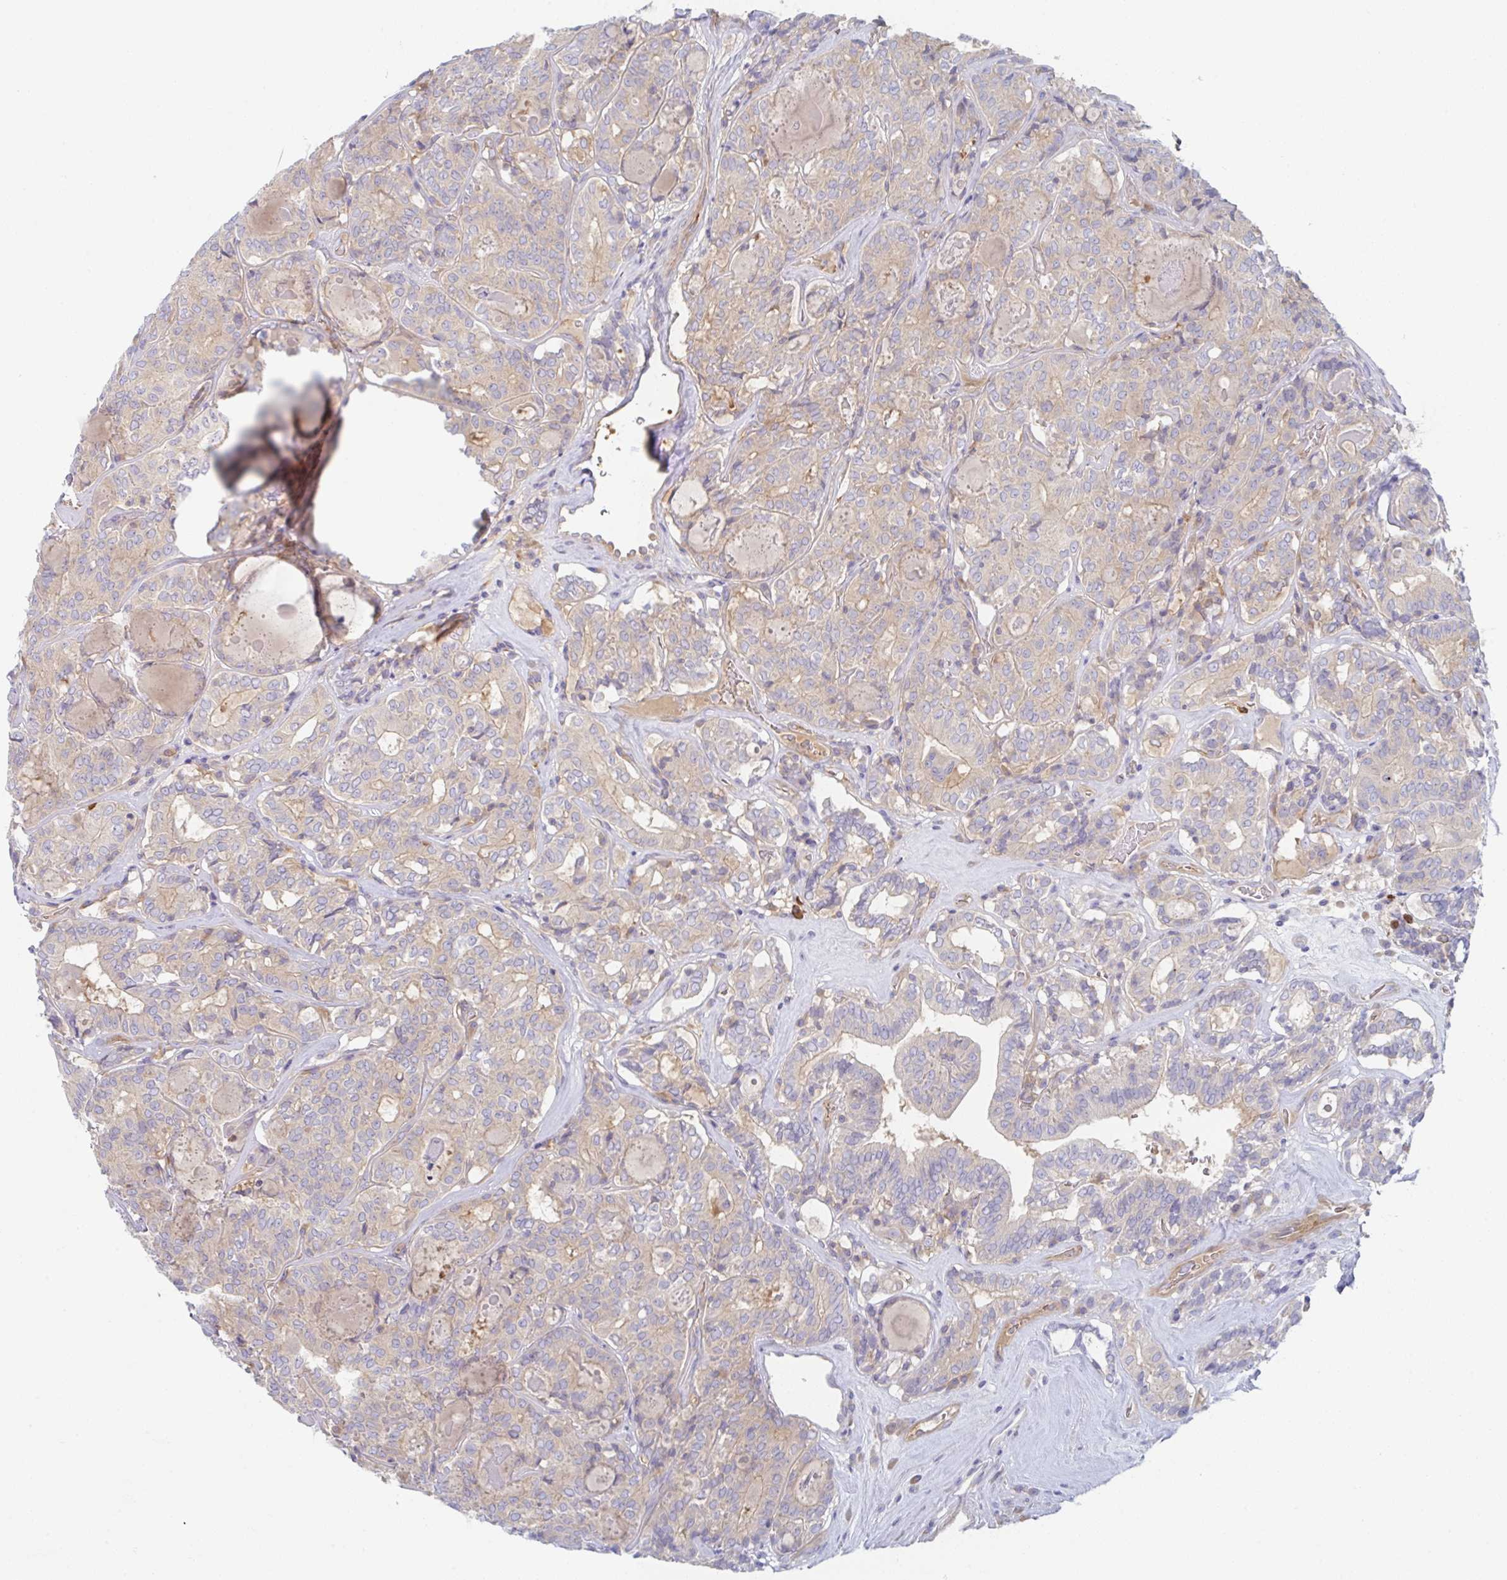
{"staining": {"intensity": "weak", "quantity": "25%-75%", "location": "cytoplasmic/membranous"}, "tissue": "thyroid cancer", "cell_type": "Tumor cells", "image_type": "cancer", "snomed": [{"axis": "morphology", "description": "Papillary adenocarcinoma, NOS"}, {"axis": "topography", "description": "Thyroid gland"}], "caption": "High-magnification brightfield microscopy of thyroid papillary adenocarcinoma stained with DAB (3,3'-diaminobenzidine) (brown) and counterstained with hematoxylin (blue). tumor cells exhibit weak cytoplasmic/membranous expression is identified in about25%-75% of cells.", "gene": "AMPD2", "patient": {"sex": "female", "age": 72}}